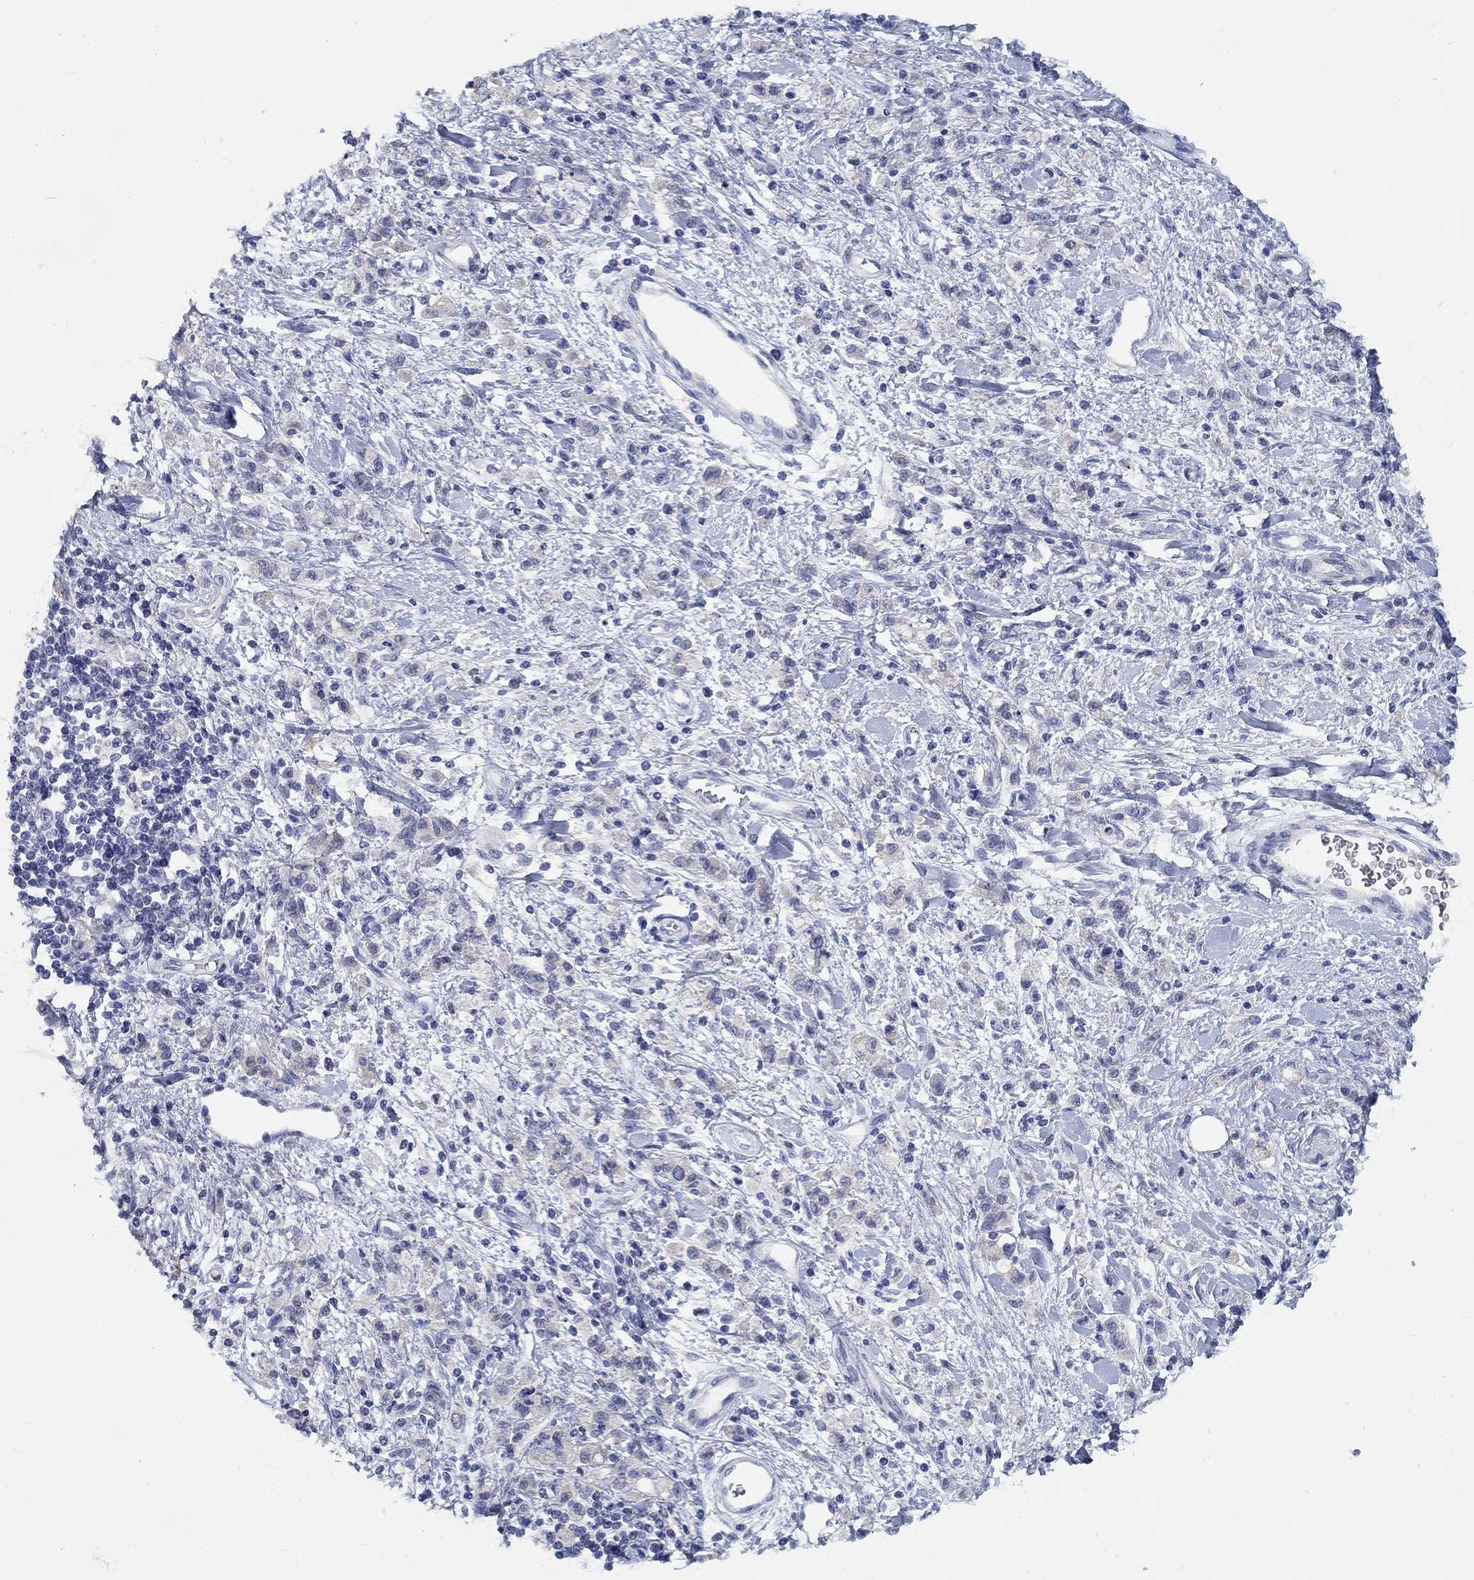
{"staining": {"intensity": "negative", "quantity": "none", "location": "none"}, "tissue": "stomach cancer", "cell_type": "Tumor cells", "image_type": "cancer", "snomed": [{"axis": "morphology", "description": "Adenocarcinoma, NOS"}, {"axis": "topography", "description": "Stomach"}], "caption": "Protein analysis of stomach adenocarcinoma demonstrates no significant positivity in tumor cells.", "gene": "RAP1GAP", "patient": {"sex": "male", "age": 77}}